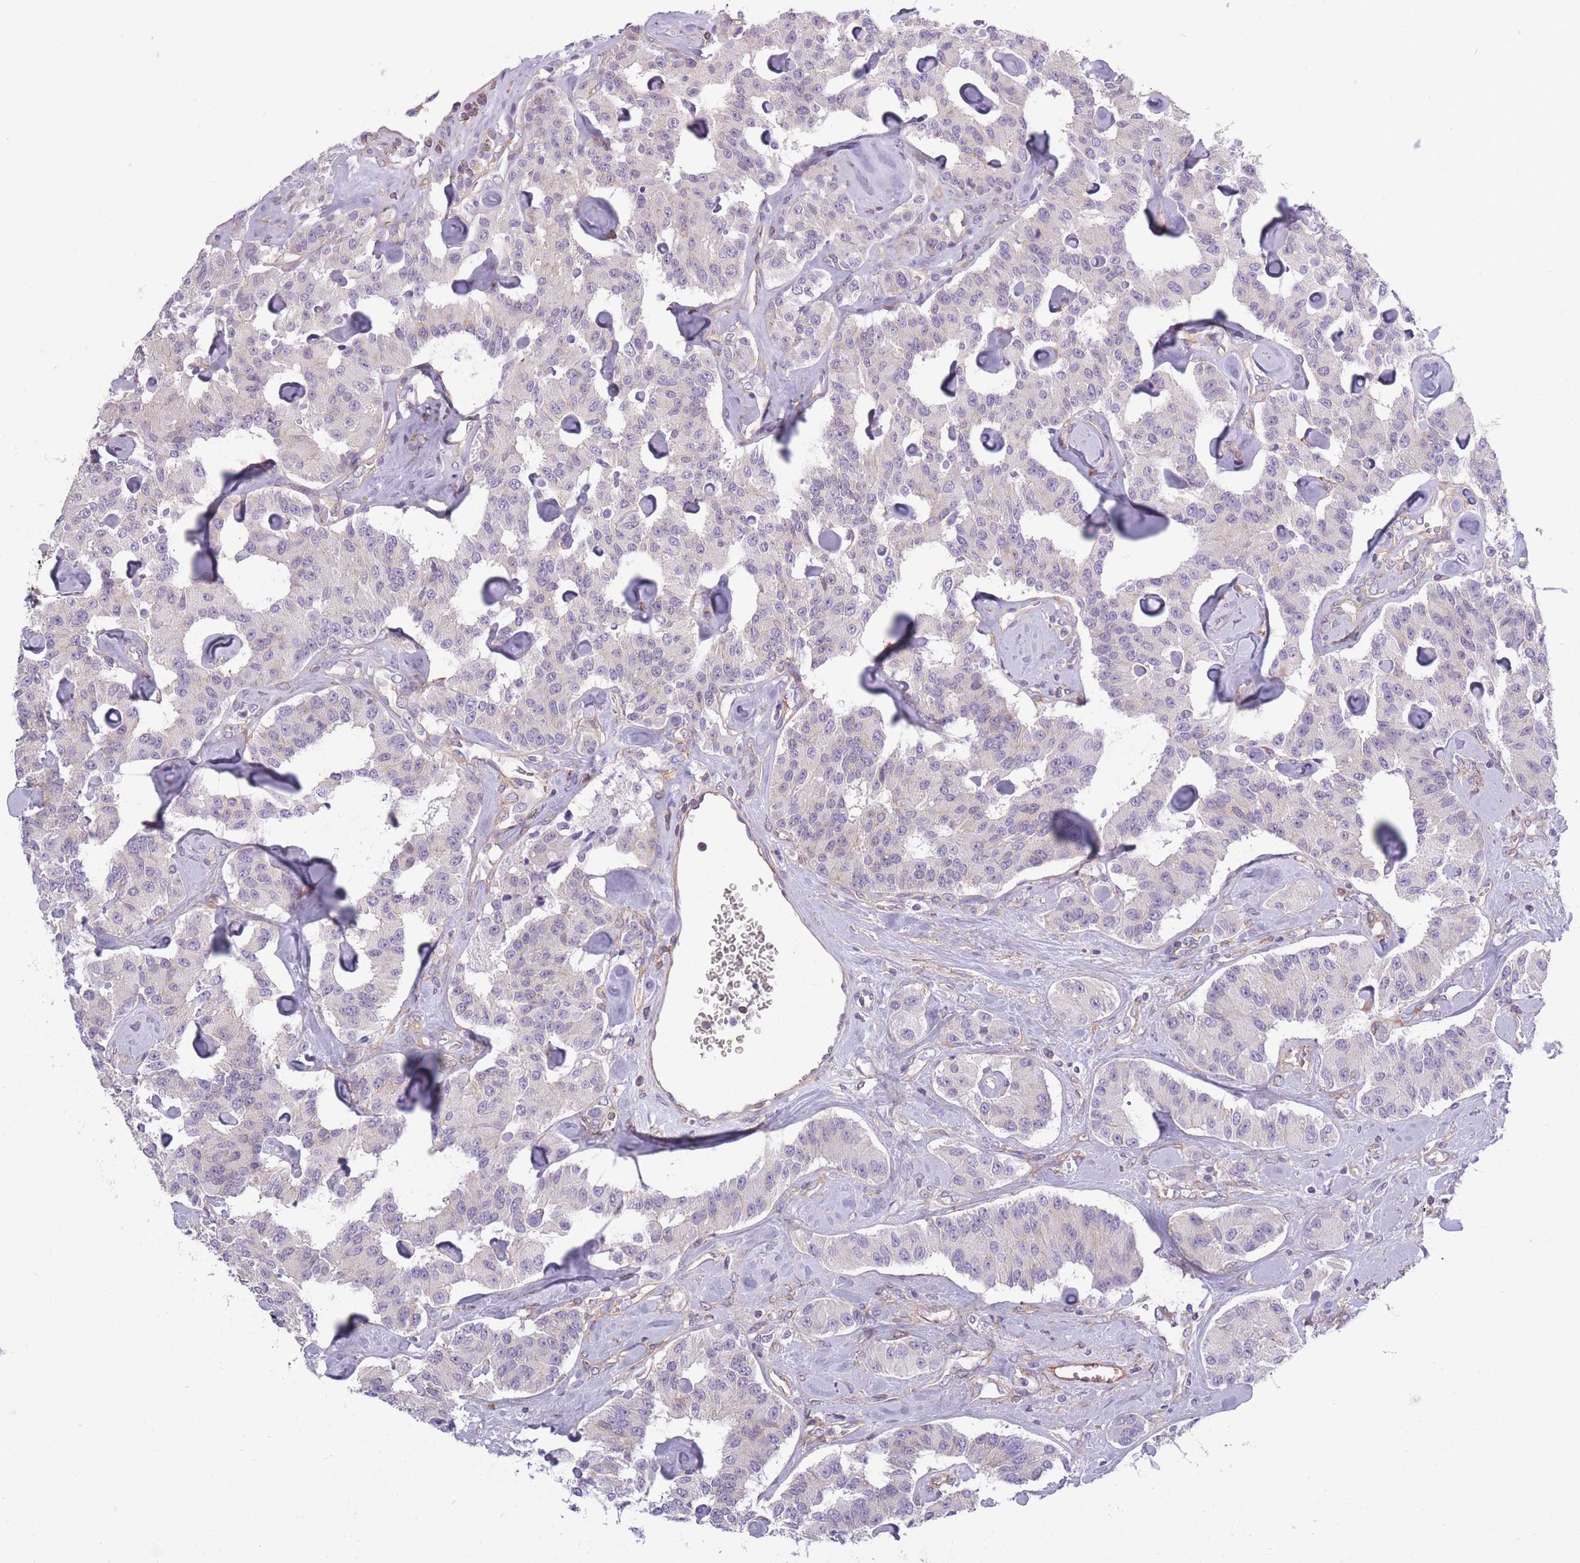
{"staining": {"intensity": "negative", "quantity": "none", "location": "none"}, "tissue": "carcinoid", "cell_type": "Tumor cells", "image_type": "cancer", "snomed": [{"axis": "morphology", "description": "Carcinoid, malignant, NOS"}, {"axis": "topography", "description": "Pancreas"}], "caption": "Micrograph shows no protein positivity in tumor cells of carcinoid tissue. The staining is performed using DAB brown chromogen with nuclei counter-stained in using hematoxylin.", "gene": "ADD1", "patient": {"sex": "male", "age": 41}}